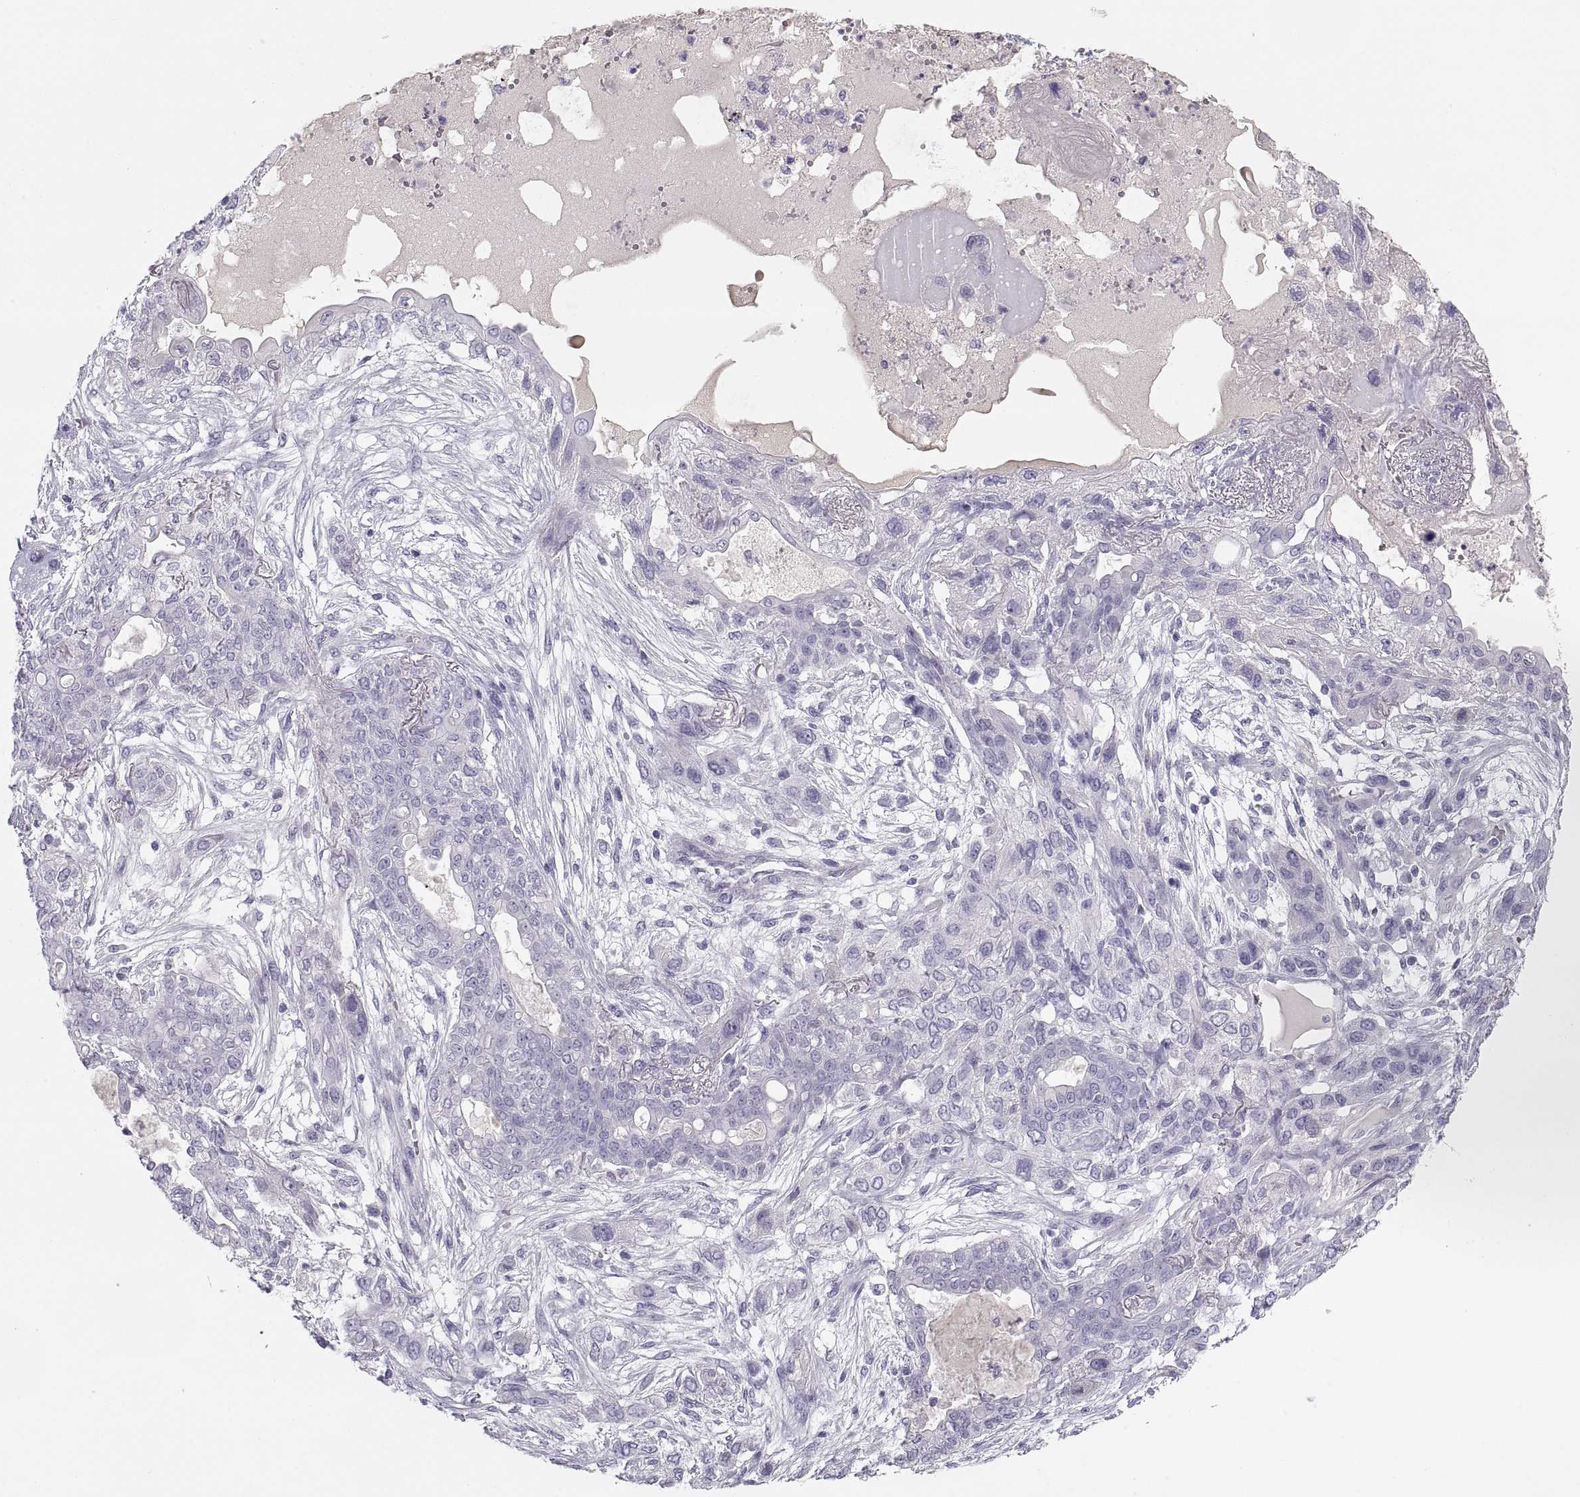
{"staining": {"intensity": "negative", "quantity": "none", "location": "none"}, "tissue": "lung cancer", "cell_type": "Tumor cells", "image_type": "cancer", "snomed": [{"axis": "morphology", "description": "Squamous cell carcinoma, NOS"}, {"axis": "topography", "description": "Lung"}], "caption": "Immunohistochemistry (IHC) histopathology image of human lung cancer stained for a protein (brown), which shows no expression in tumor cells.", "gene": "MAGEB2", "patient": {"sex": "female", "age": 70}}